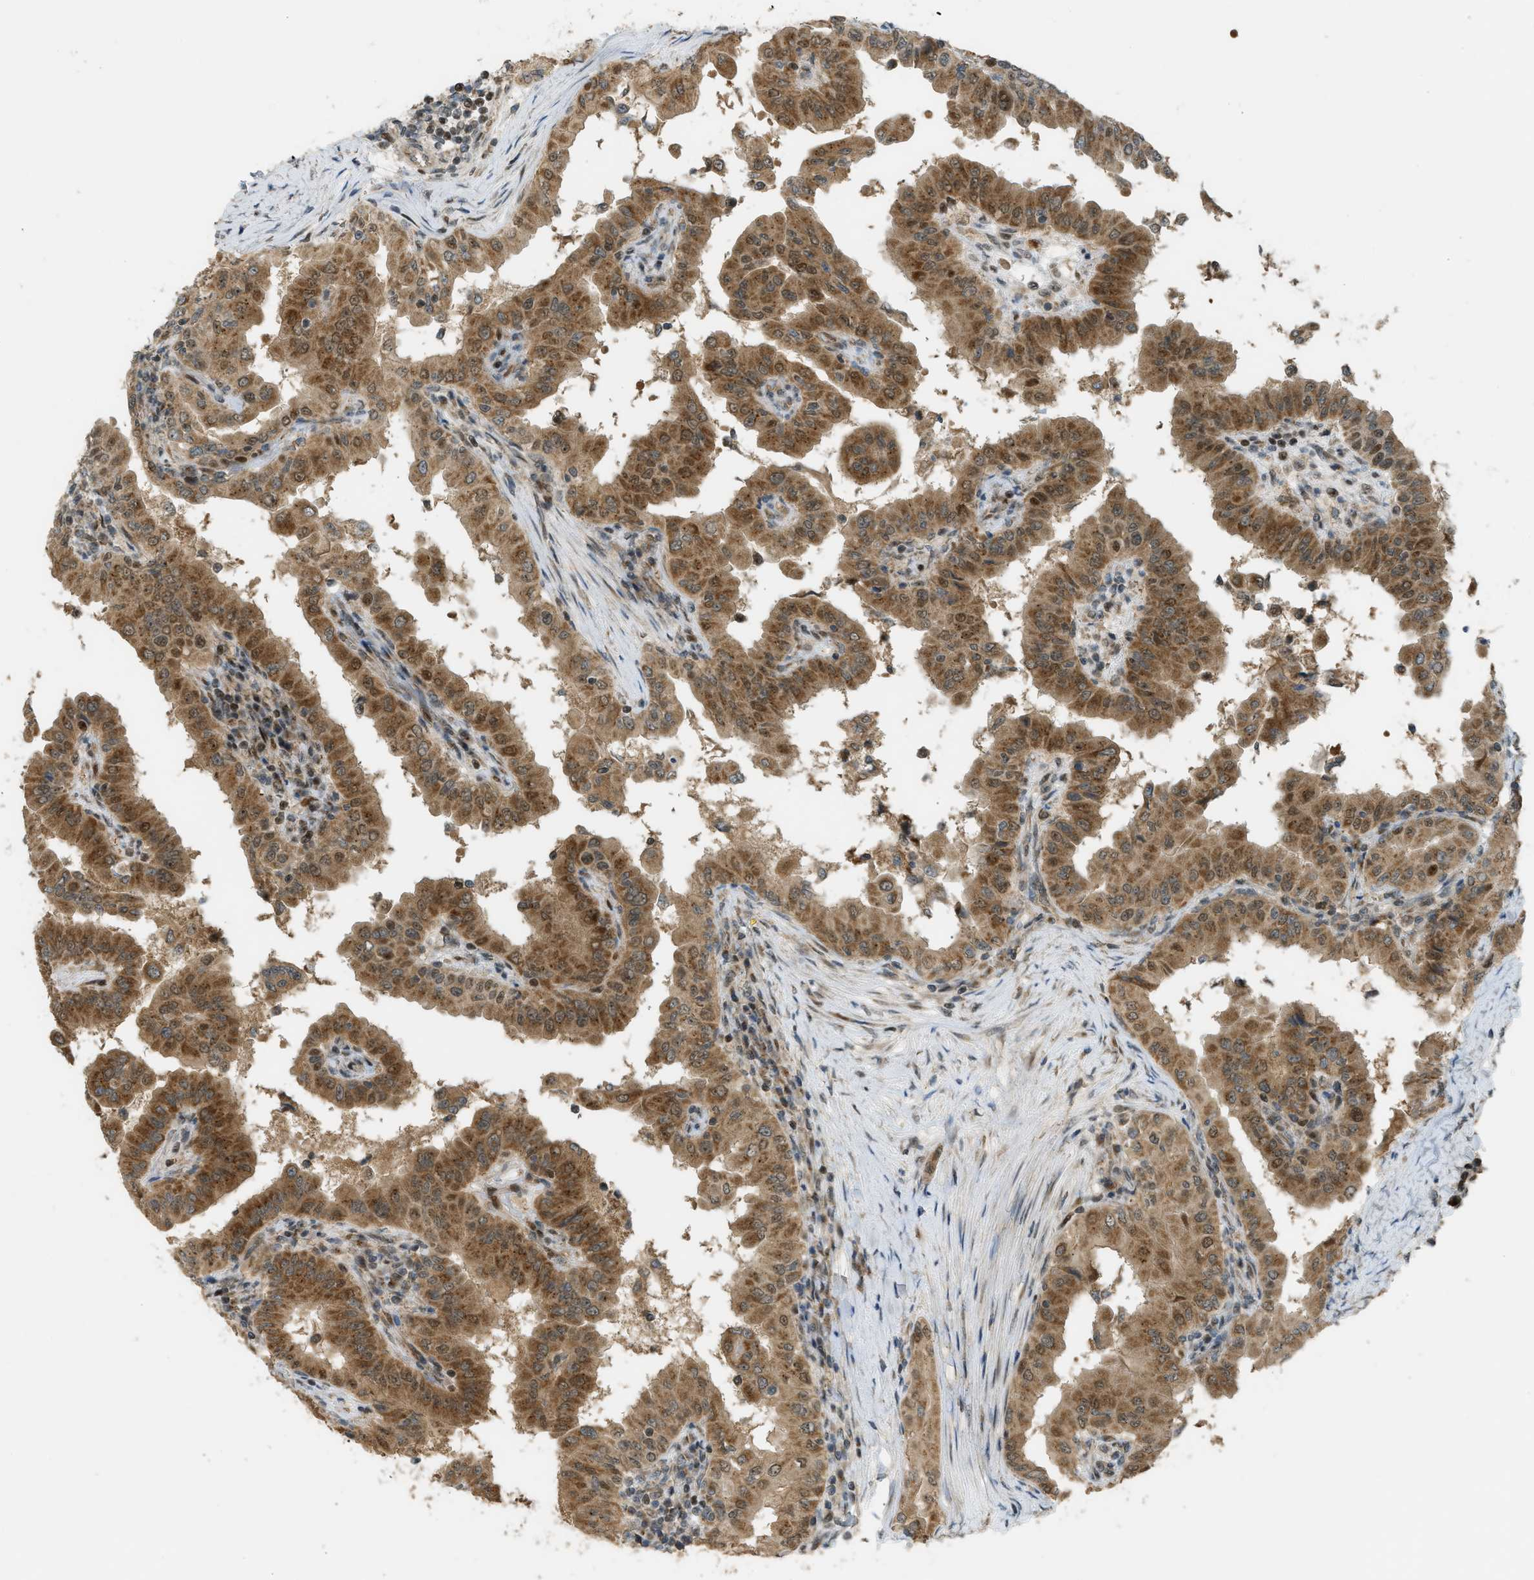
{"staining": {"intensity": "moderate", "quantity": ">75%", "location": "cytoplasmic/membranous,nuclear"}, "tissue": "thyroid cancer", "cell_type": "Tumor cells", "image_type": "cancer", "snomed": [{"axis": "morphology", "description": "Papillary adenocarcinoma, NOS"}, {"axis": "topography", "description": "Thyroid gland"}], "caption": "A brown stain shows moderate cytoplasmic/membranous and nuclear expression of a protein in thyroid cancer tumor cells. The protein of interest is shown in brown color, while the nuclei are stained blue.", "gene": "CCDC186", "patient": {"sex": "male", "age": 33}}